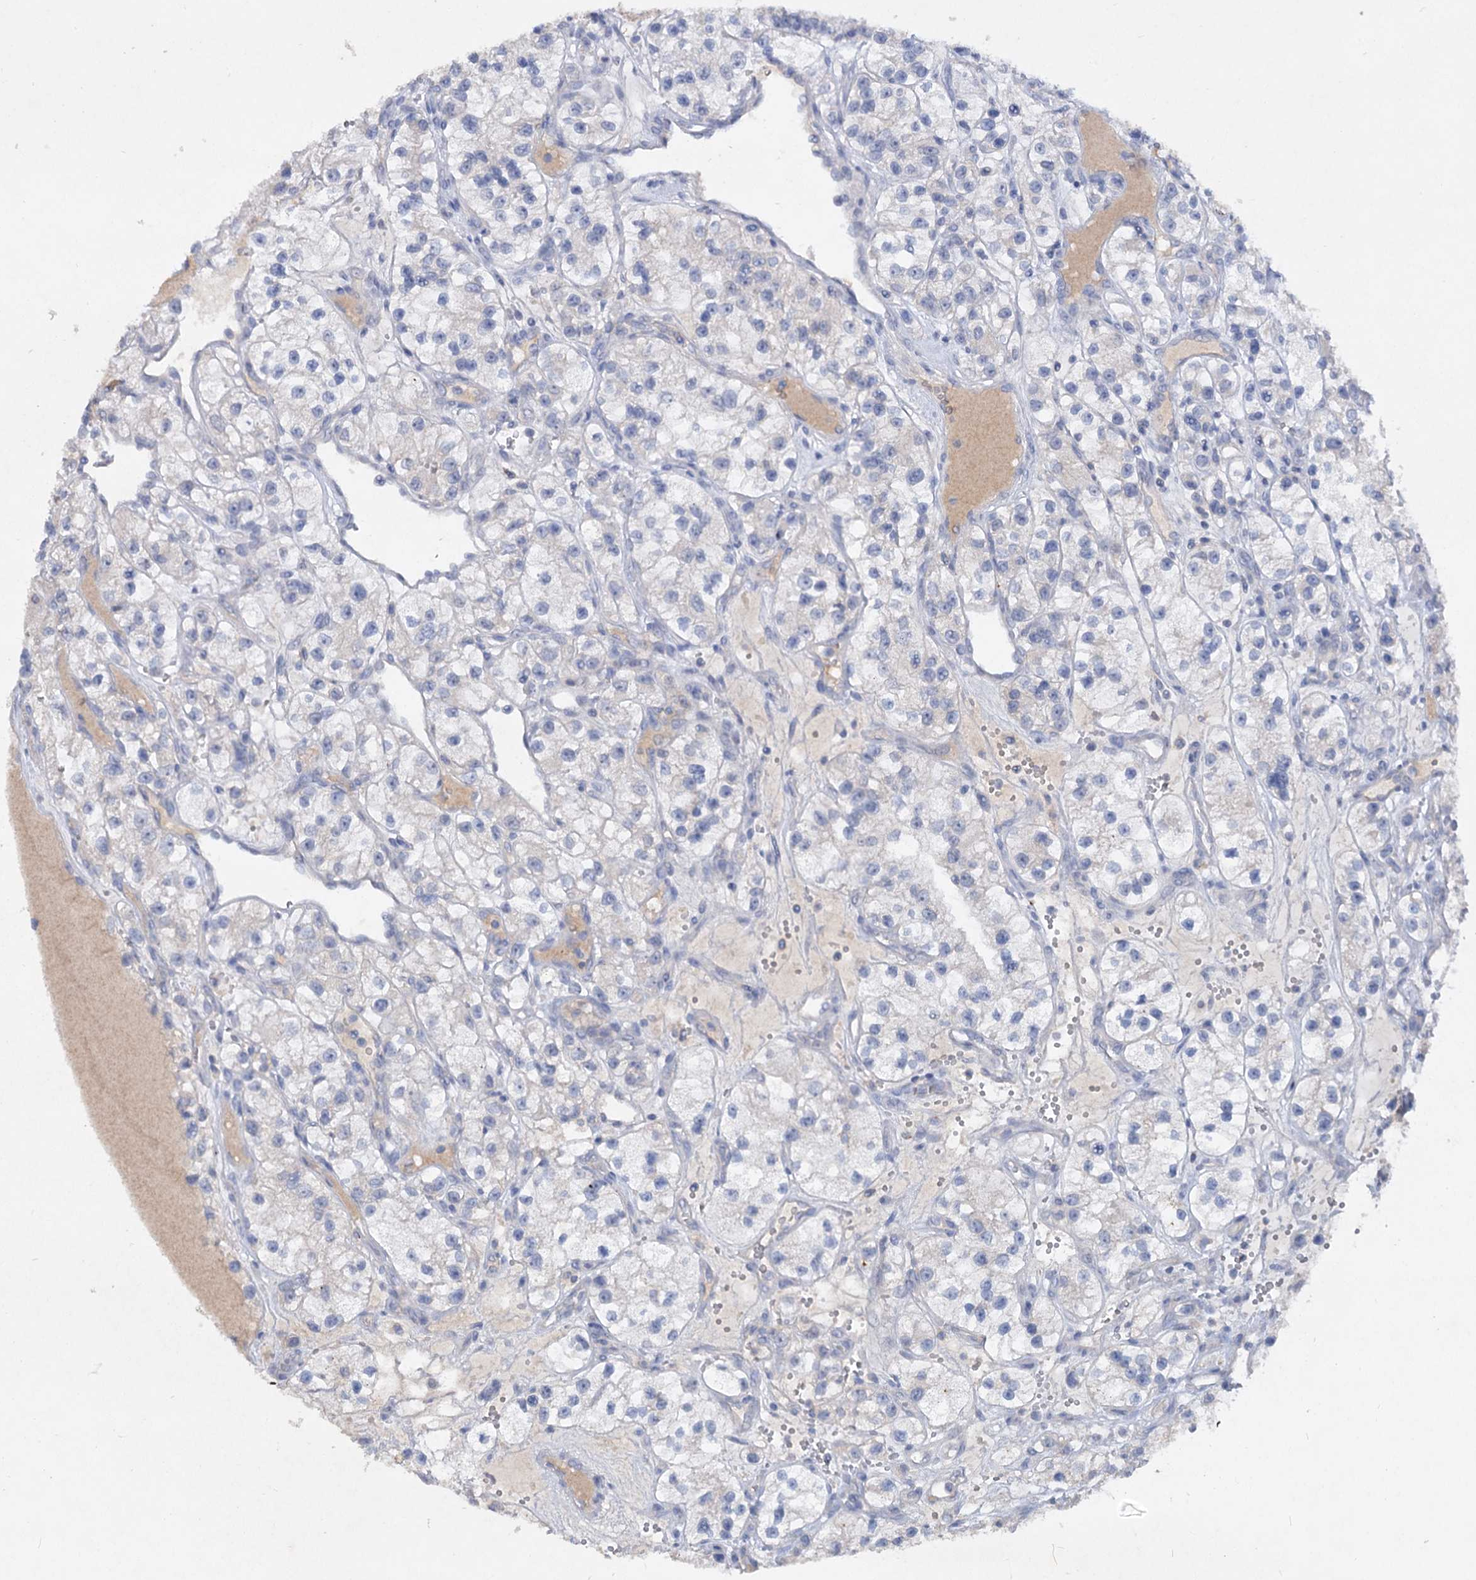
{"staining": {"intensity": "negative", "quantity": "none", "location": "none"}, "tissue": "renal cancer", "cell_type": "Tumor cells", "image_type": "cancer", "snomed": [{"axis": "morphology", "description": "Adenocarcinoma, NOS"}, {"axis": "topography", "description": "Kidney"}], "caption": "Tumor cells are negative for protein expression in human renal cancer (adenocarcinoma).", "gene": "ATP4A", "patient": {"sex": "female", "age": 57}}